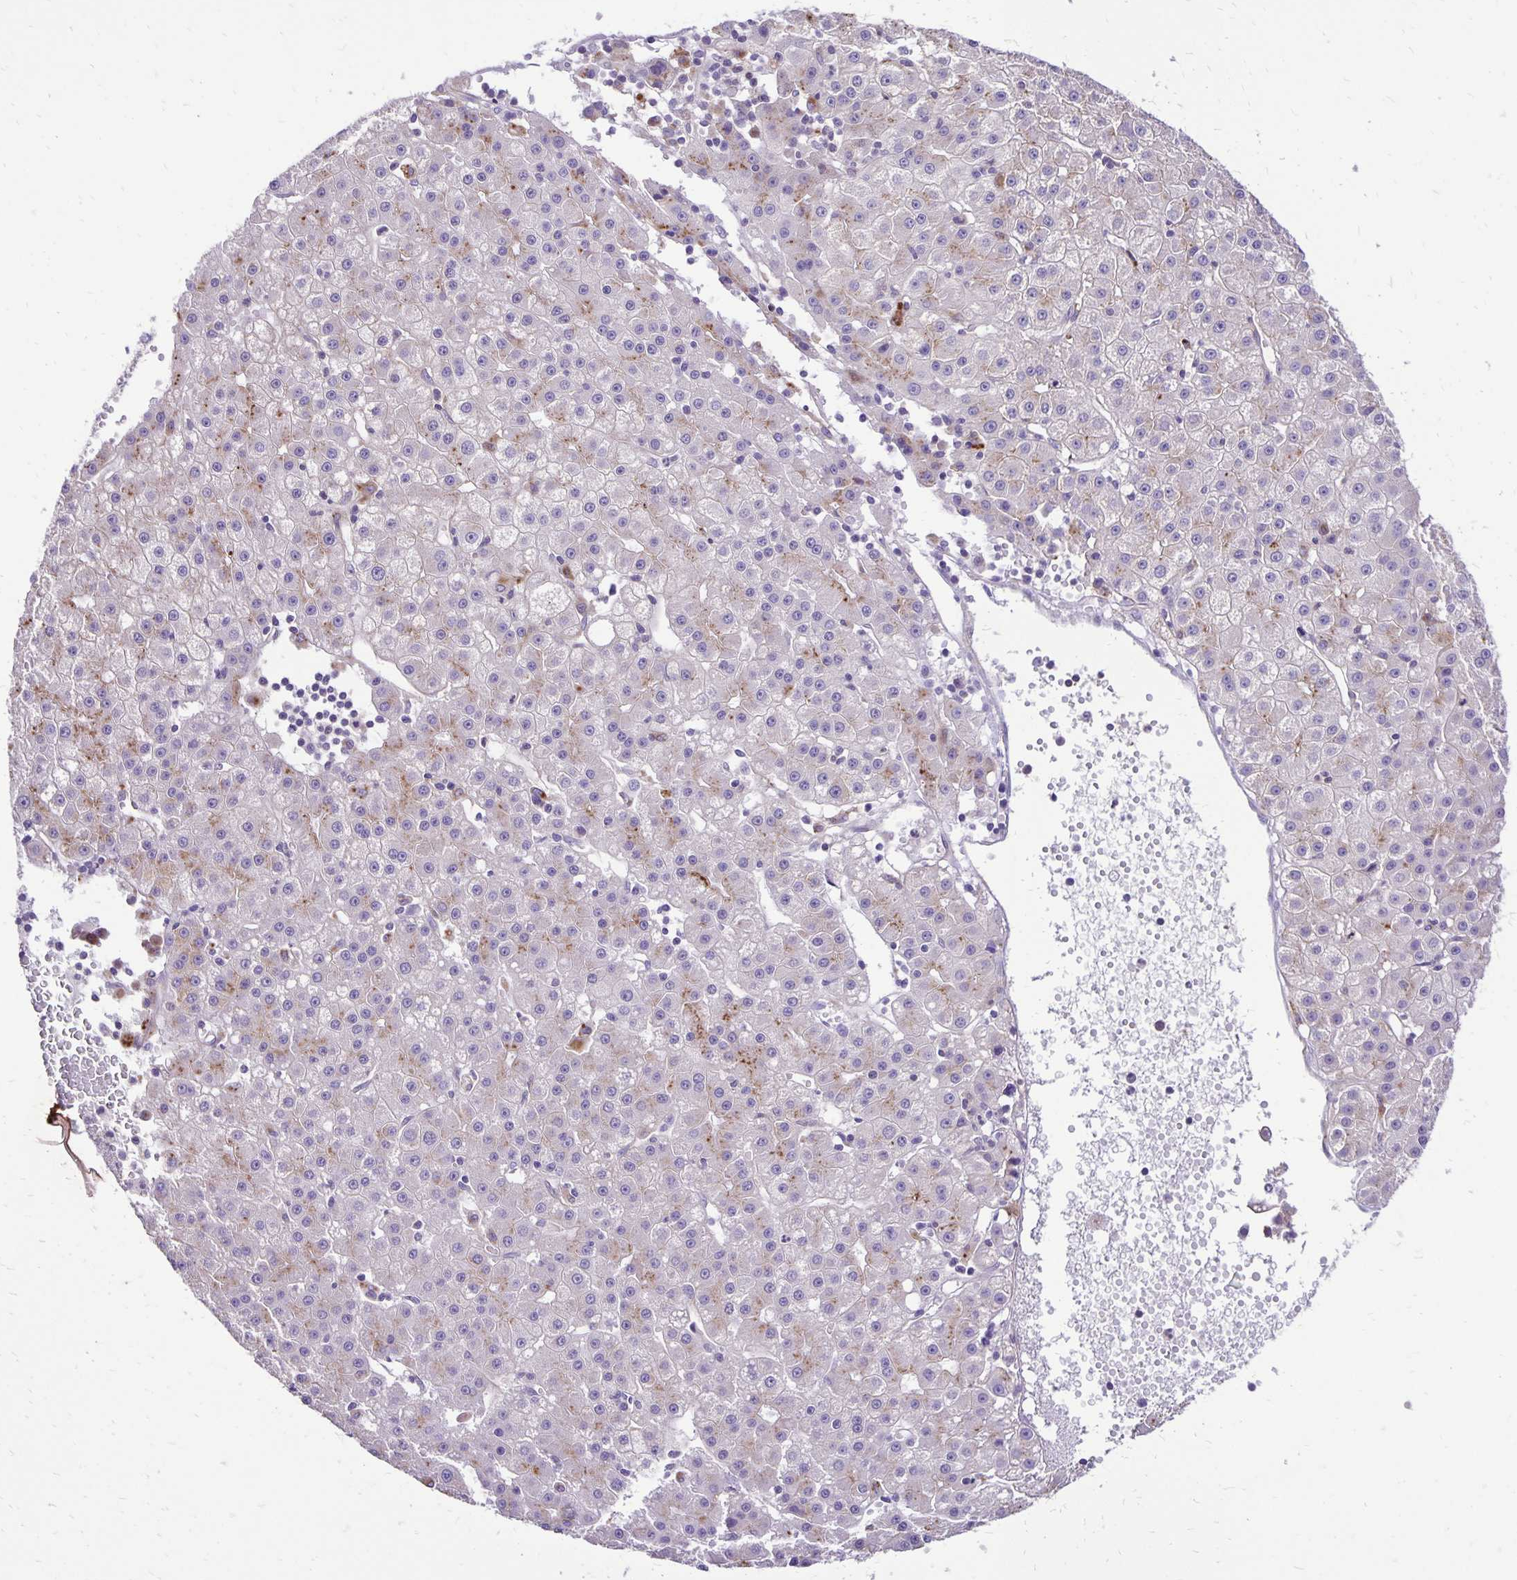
{"staining": {"intensity": "weak", "quantity": "<25%", "location": "cytoplasmic/membranous"}, "tissue": "liver cancer", "cell_type": "Tumor cells", "image_type": "cancer", "snomed": [{"axis": "morphology", "description": "Carcinoma, Hepatocellular, NOS"}, {"axis": "topography", "description": "Liver"}], "caption": "Human hepatocellular carcinoma (liver) stained for a protein using IHC demonstrates no expression in tumor cells.", "gene": "EIF5A", "patient": {"sex": "male", "age": 76}}